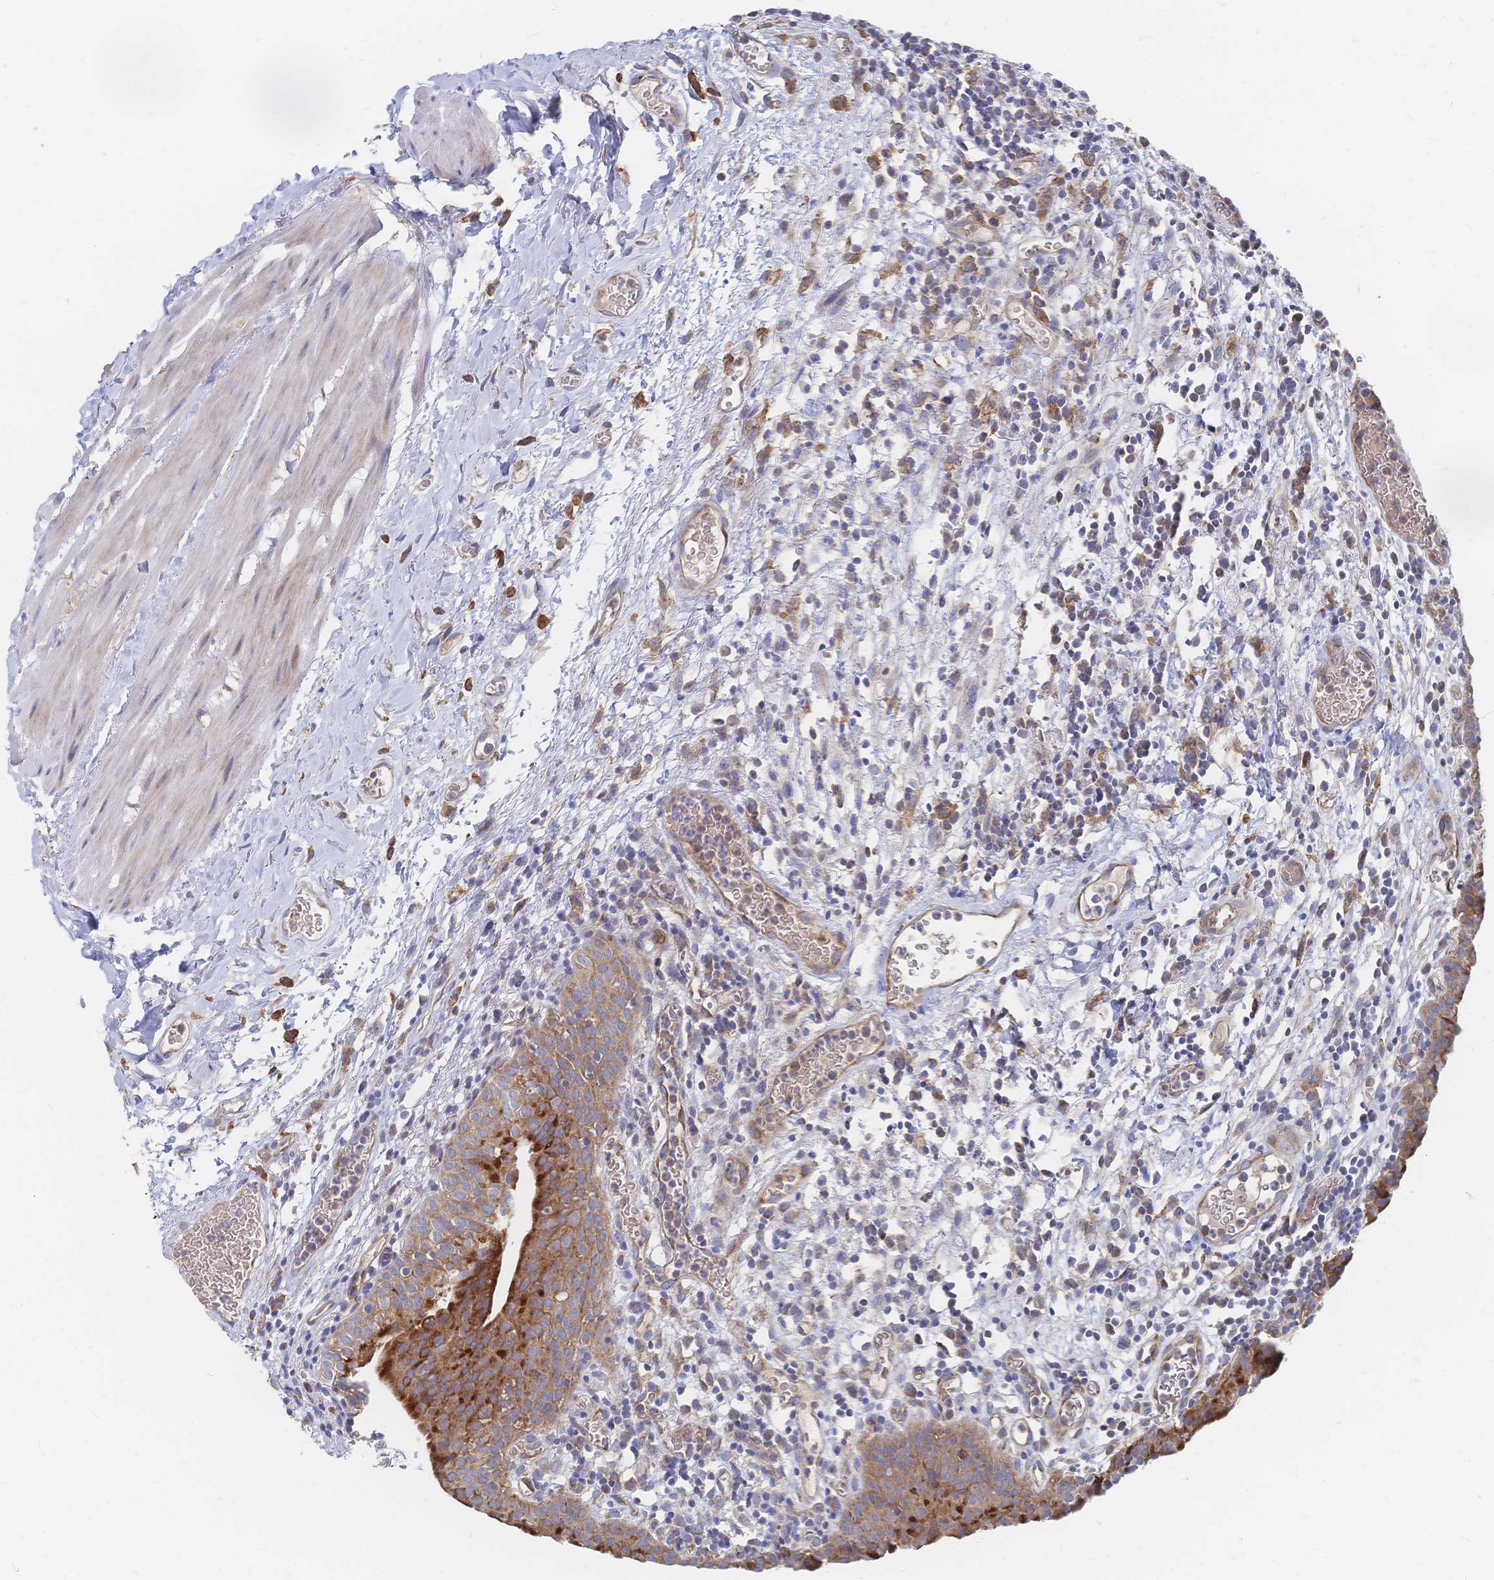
{"staining": {"intensity": "strong", "quantity": "25%-75%", "location": "cytoplasmic/membranous"}, "tissue": "urinary bladder", "cell_type": "Urothelial cells", "image_type": "normal", "snomed": [{"axis": "morphology", "description": "Normal tissue, NOS"}, {"axis": "morphology", "description": "Inflammation, NOS"}, {"axis": "topography", "description": "Urinary bladder"}], "caption": "Immunohistochemical staining of benign urinary bladder exhibits high levels of strong cytoplasmic/membranous expression in approximately 25%-75% of urothelial cells. (DAB (3,3'-diaminobenzidine) = brown stain, brightfield microscopy at high magnification).", "gene": "SORBS1", "patient": {"sex": "male", "age": 57}}